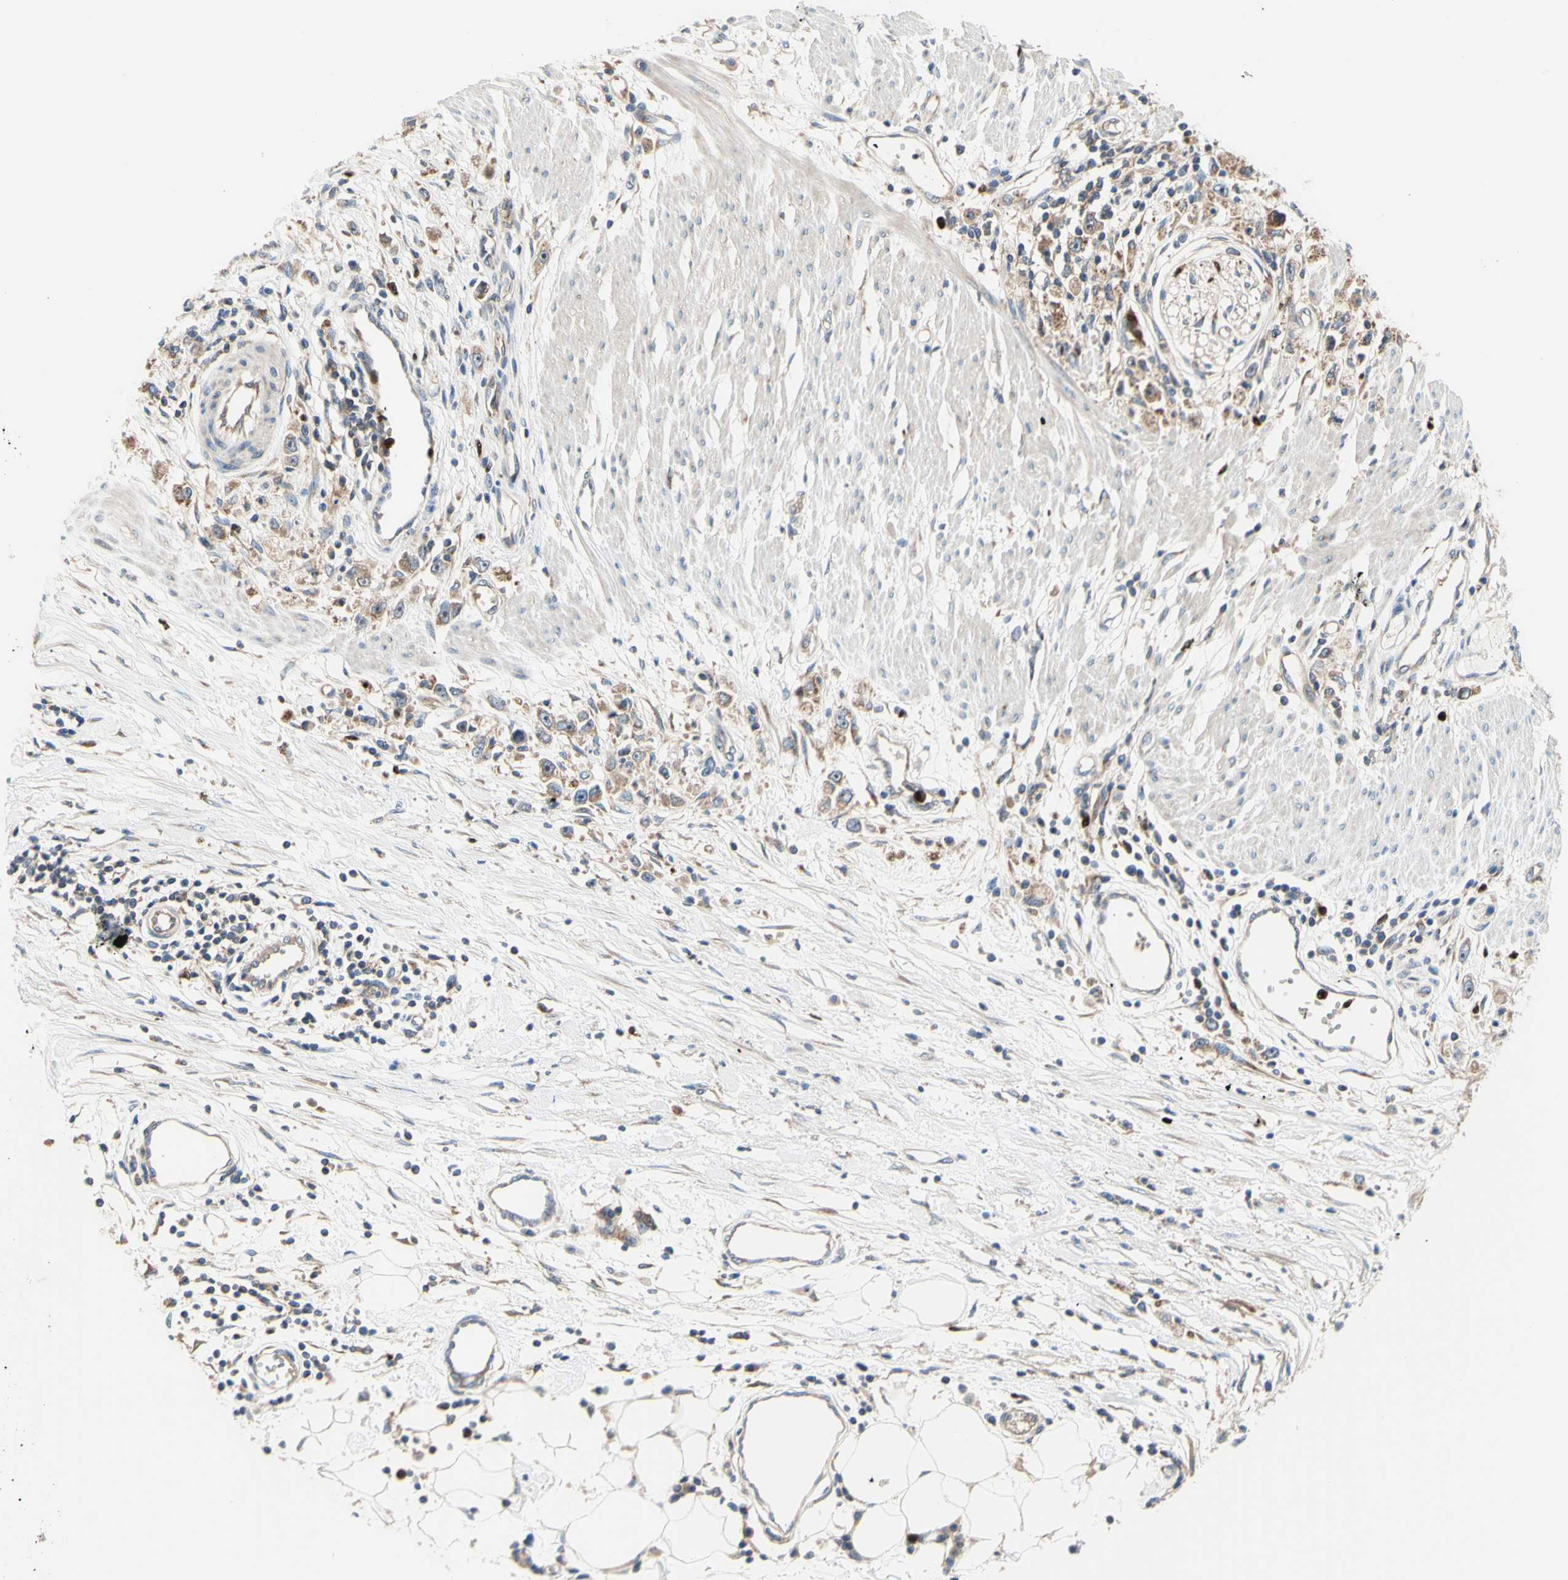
{"staining": {"intensity": "moderate", "quantity": ">75%", "location": "cytoplasmic/membranous"}, "tissue": "stomach cancer", "cell_type": "Tumor cells", "image_type": "cancer", "snomed": [{"axis": "morphology", "description": "Adenocarcinoma, NOS"}, {"axis": "topography", "description": "Stomach"}], "caption": "Stomach cancer (adenocarcinoma) was stained to show a protein in brown. There is medium levels of moderate cytoplasmic/membranous staining in about >75% of tumor cells.", "gene": "USP9X", "patient": {"sex": "female", "age": 59}}